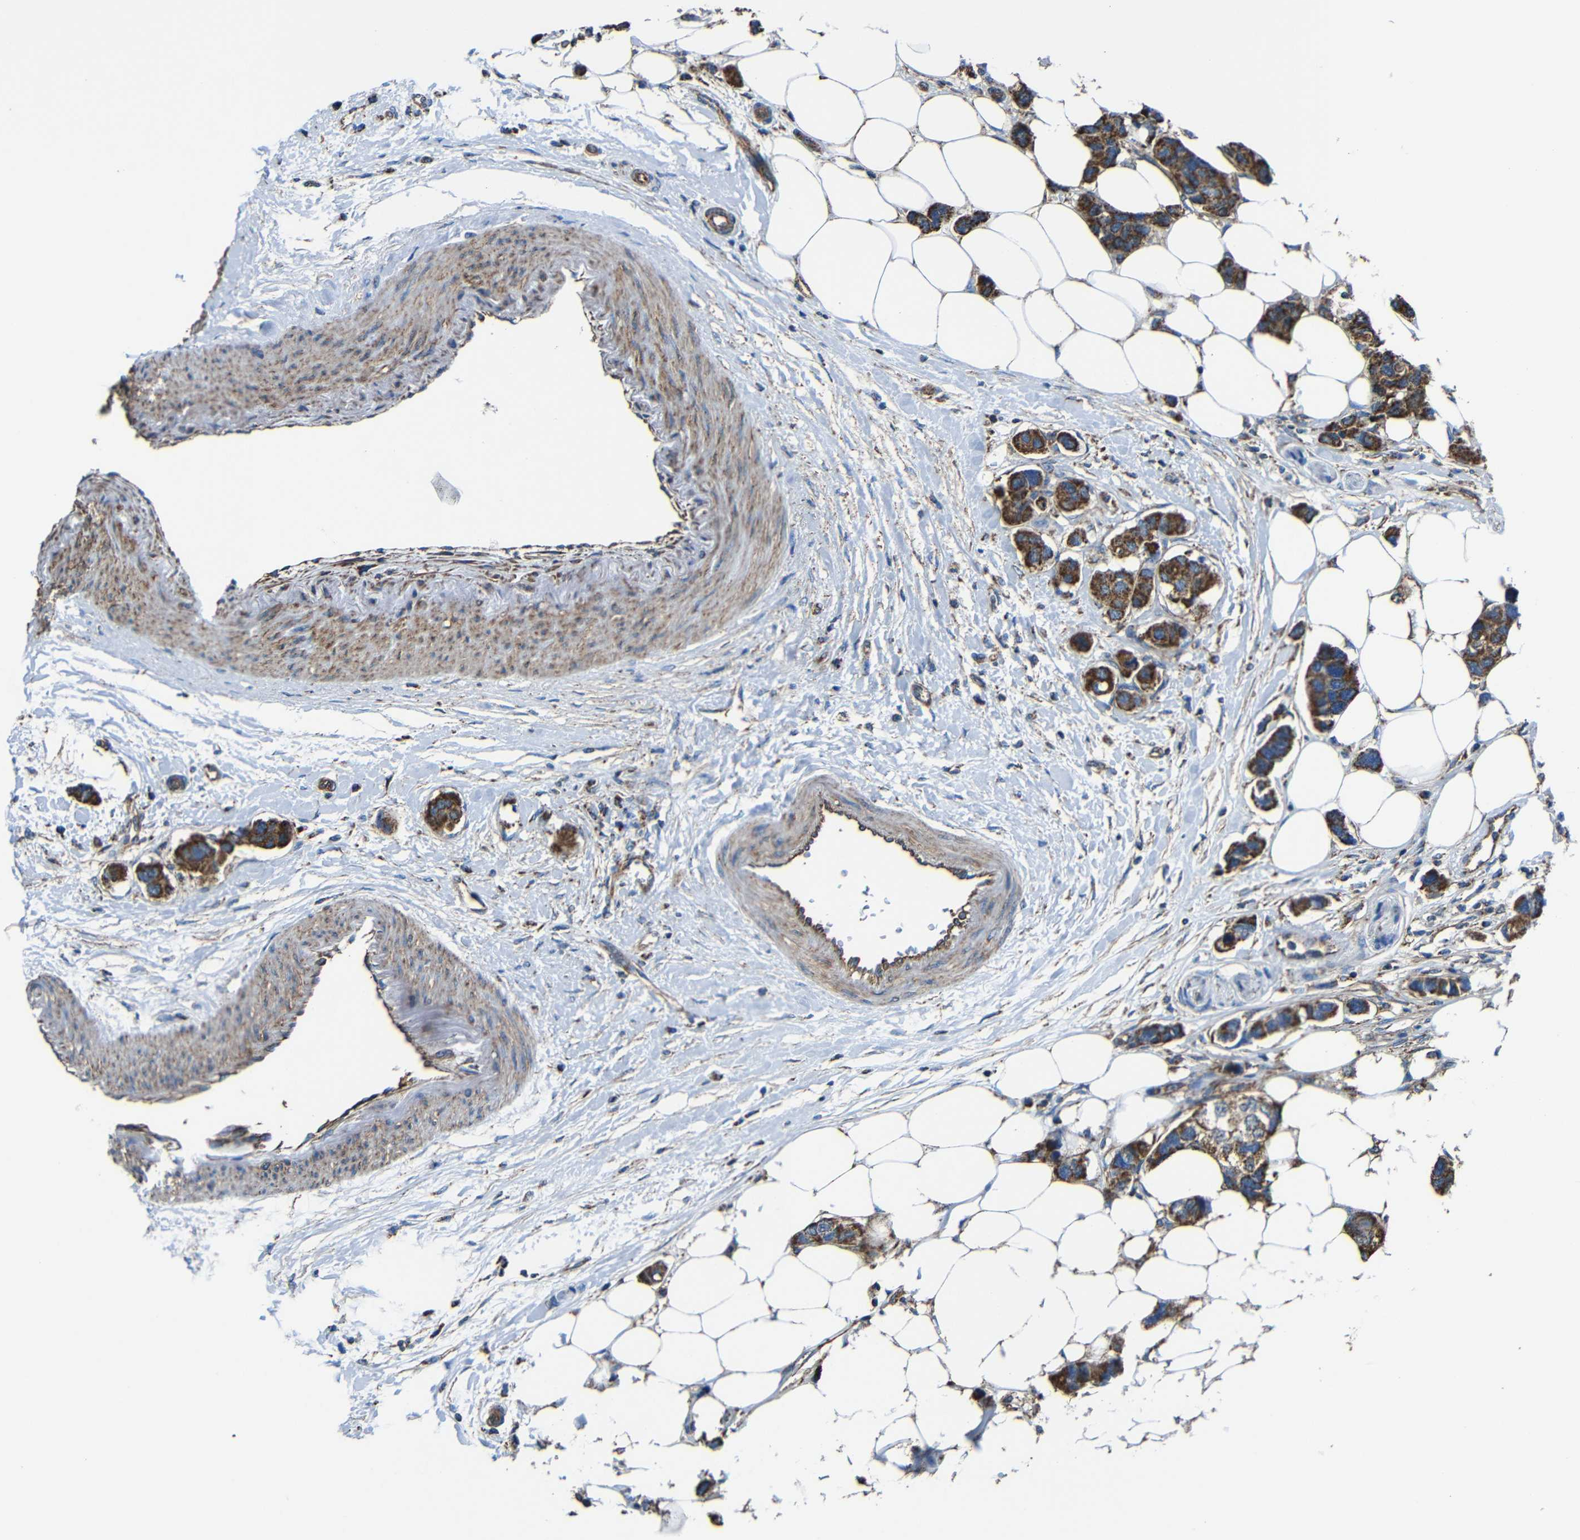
{"staining": {"intensity": "strong", "quantity": ">75%", "location": "cytoplasmic/membranous"}, "tissue": "breast cancer", "cell_type": "Tumor cells", "image_type": "cancer", "snomed": [{"axis": "morphology", "description": "Normal tissue, NOS"}, {"axis": "morphology", "description": "Duct carcinoma"}, {"axis": "topography", "description": "Breast"}], "caption": "Brown immunohistochemical staining in human breast invasive ductal carcinoma shows strong cytoplasmic/membranous positivity in approximately >75% of tumor cells.", "gene": "INTS6L", "patient": {"sex": "female", "age": 50}}